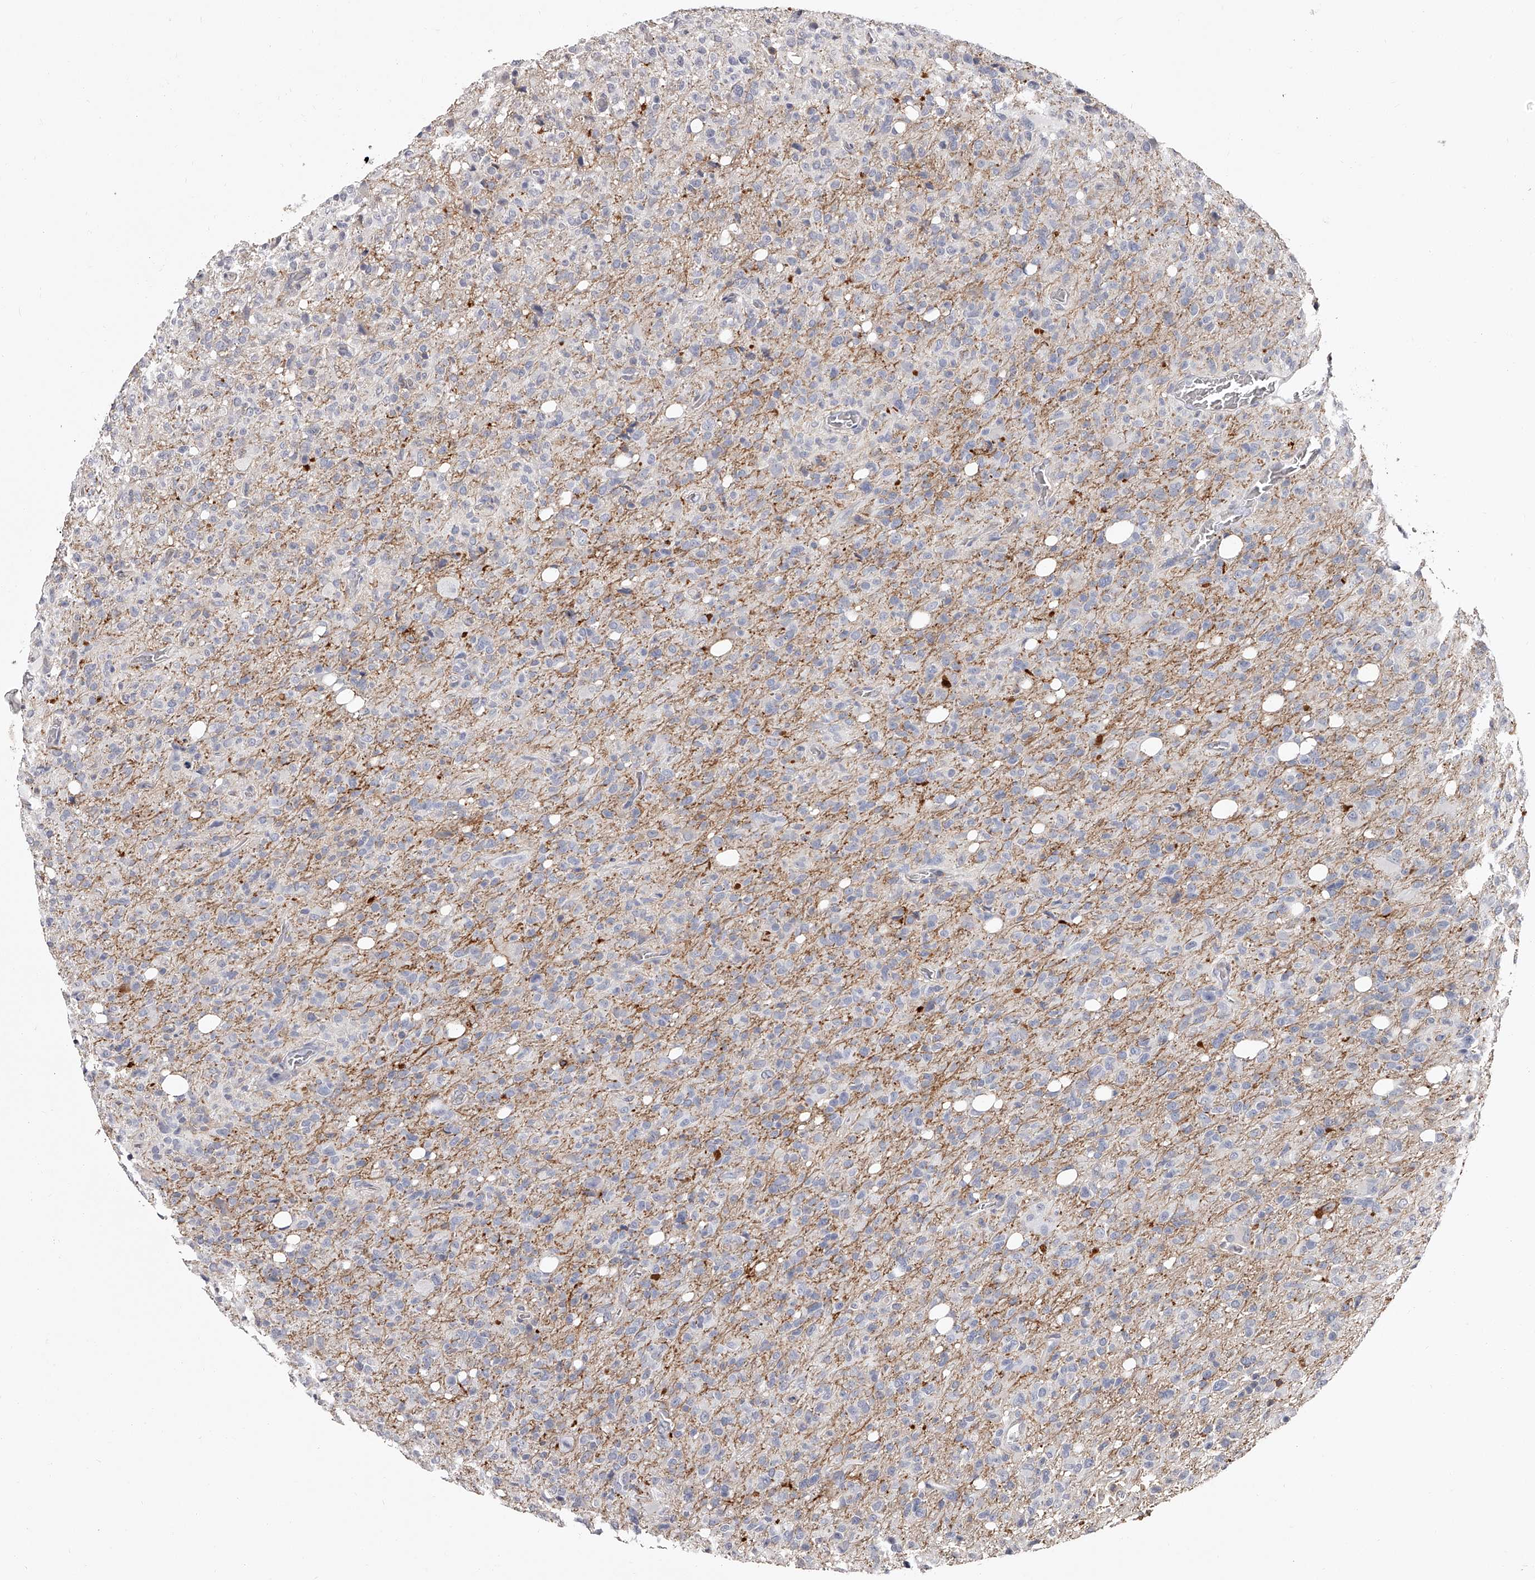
{"staining": {"intensity": "negative", "quantity": "none", "location": "none"}, "tissue": "glioma", "cell_type": "Tumor cells", "image_type": "cancer", "snomed": [{"axis": "morphology", "description": "Glioma, malignant, High grade"}, {"axis": "topography", "description": "Brain"}], "caption": "Tumor cells are negative for brown protein staining in glioma.", "gene": "PACSIN1", "patient": {"sex": "female", "age": 57}}